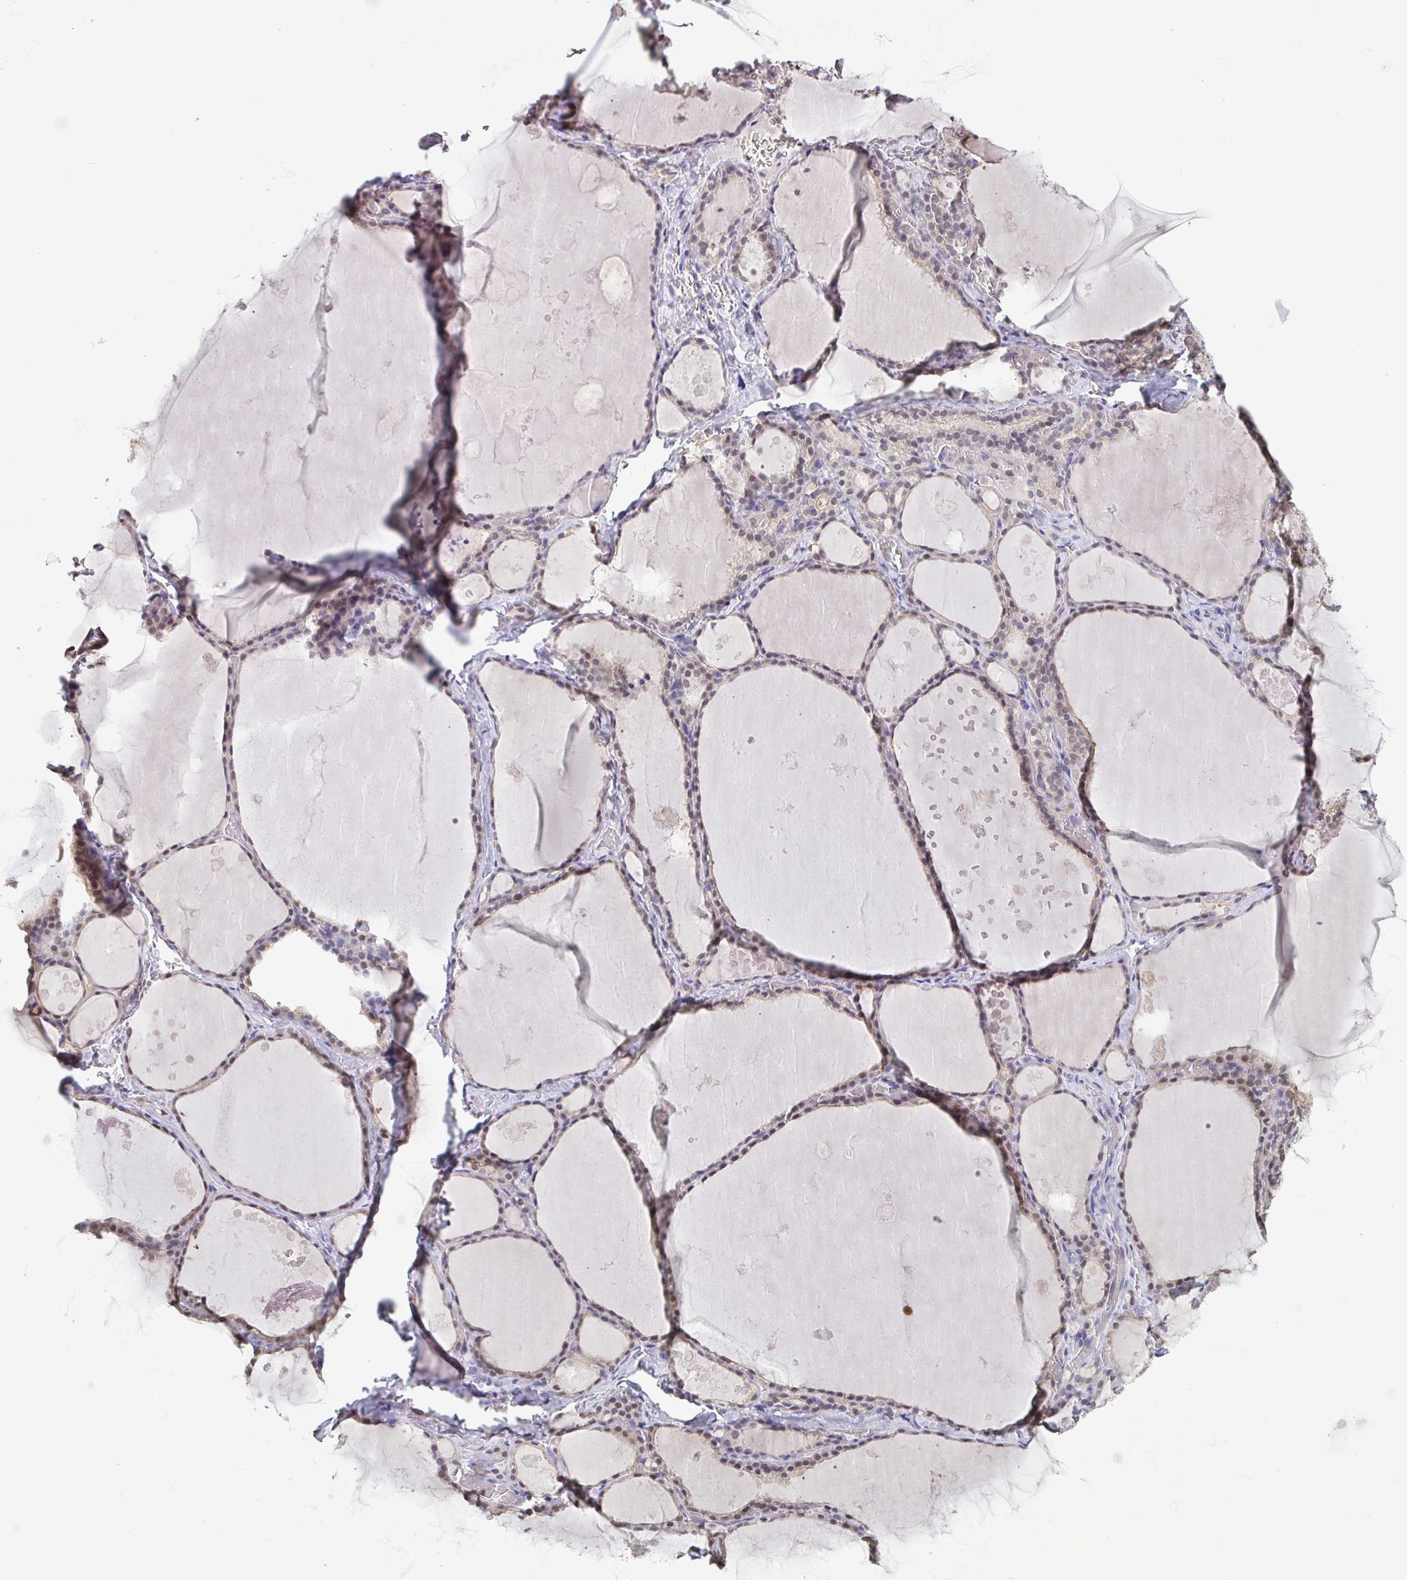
{"staining": {"intensity": "weak", "quantity": "25%-75%", "location": "cytoplasmic/membranous,nuclear"}, "tissue": "thyroid gland", "cell_type": "Glandular cells", "image_type": "normal", "snomed": [{"axis": "morphology", "description": "Normal tissue, NOS"}, {"axis": "topography", "description": "Thyroid gland"}], "caption": "Approximately 25%-75% of glandular cells in unremarkable human thyroid gland demonstrate weak cytoplasmic/membranous,nuclear protein positivity as visualized by brown immunohistochemical staining.", "gene": "IDH1", "patient": {"sex": "male", "age": 56}}